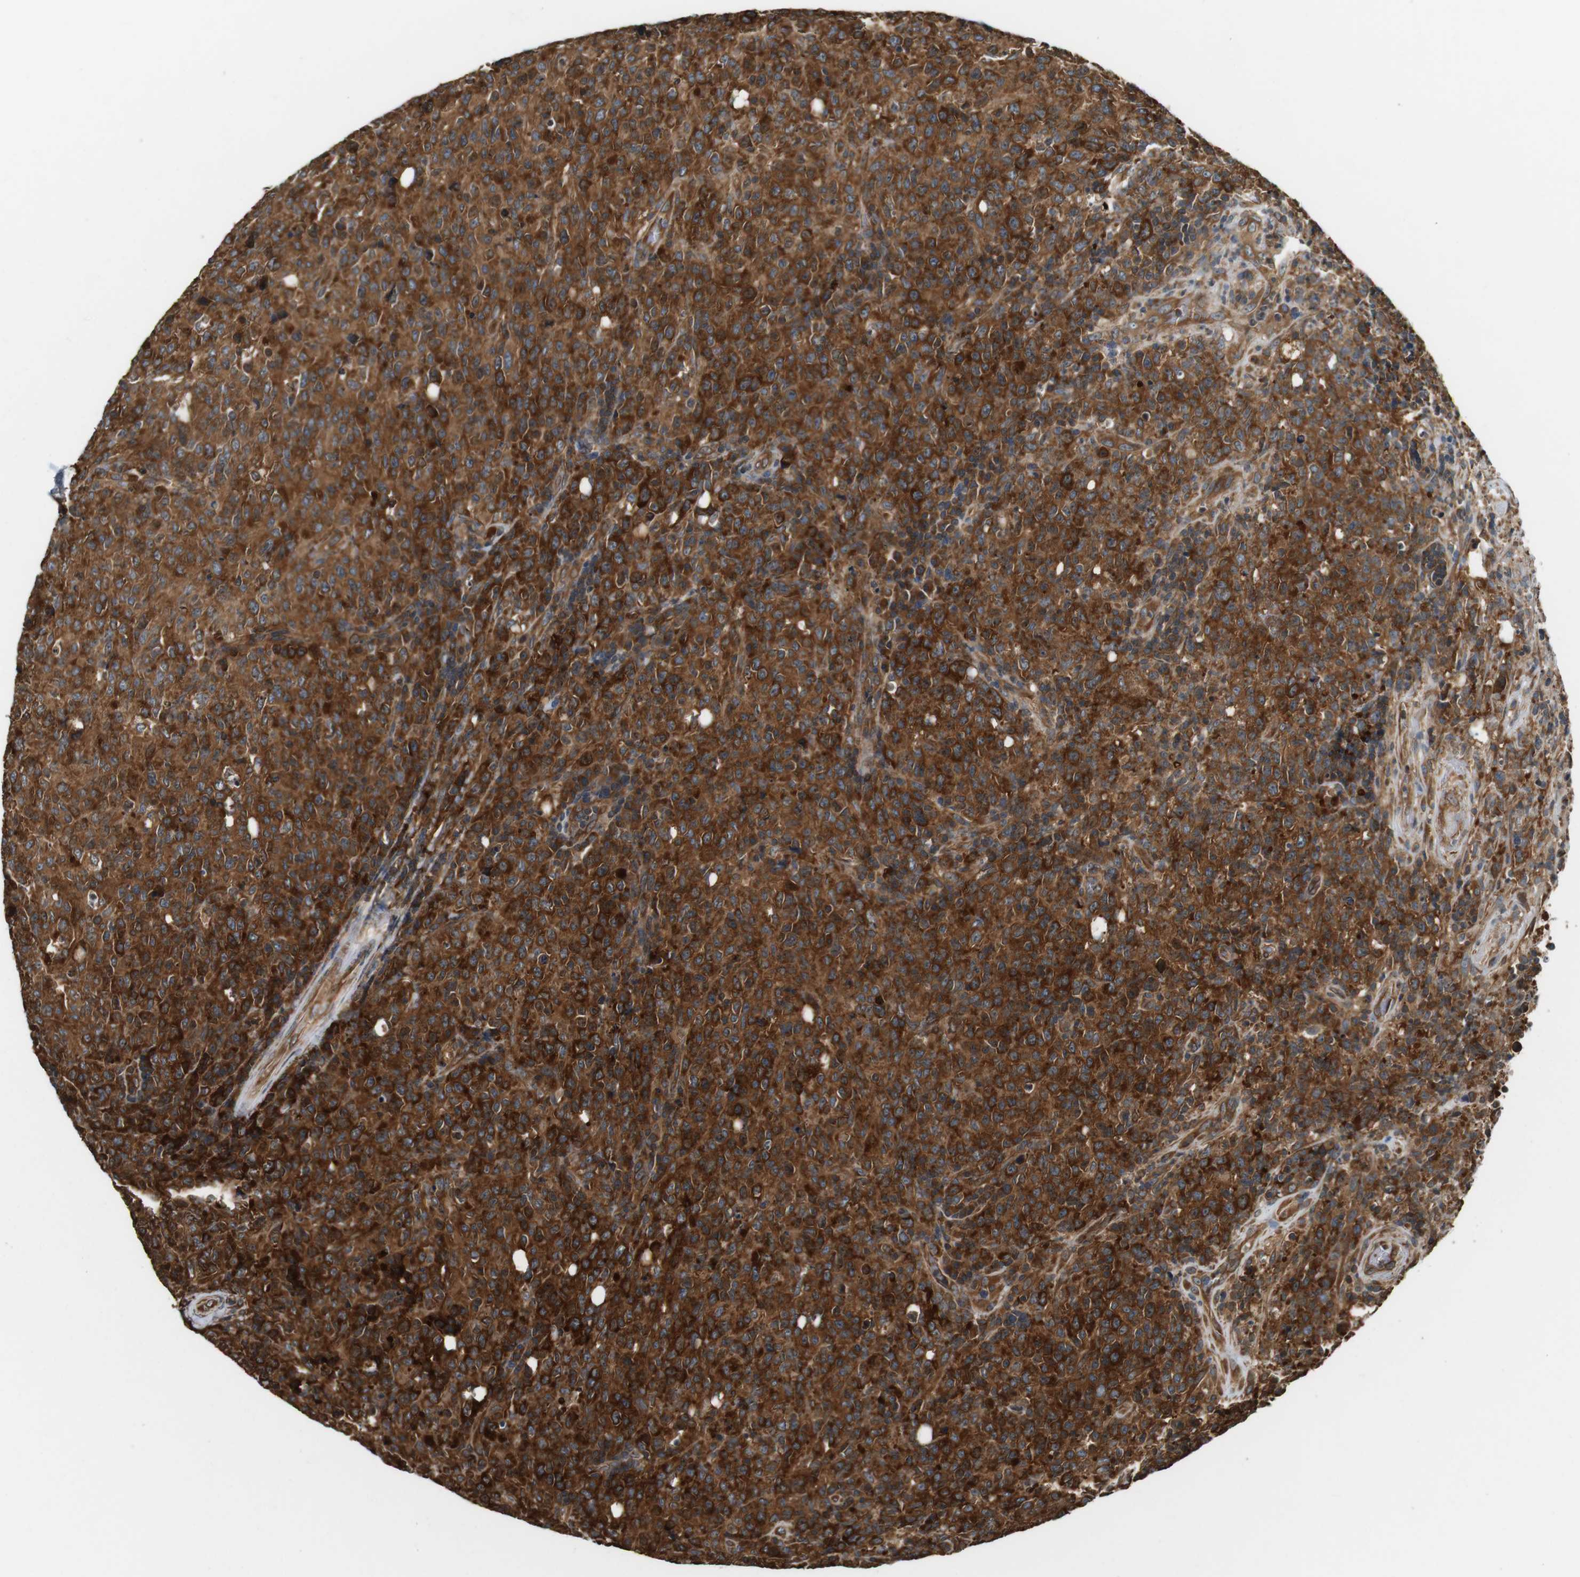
{"staining": {"intensity": "strong", "quantity": "25%-75%", "location": "cytoplasmic/membranous"}, "tissue": "lymphoma", "cell_type": "Tumor cells", "image_type": "cancer", "snomed": [{"axis": "morphology", "description": "Malignant lymphoma, non-Hodgkin's type, High grade"}, {"axis": "topography", "description": "Tonsil"}], "caption": "High-power microscopy captured an immunohistochemistry (IHC) histopathology image of lymphoma, revealing strong cytoplasmic/membranous expression in about 25%-75% of tumor cells.", "gene": "PA2G4", "patient": {"sex": "female", "age": 36}}